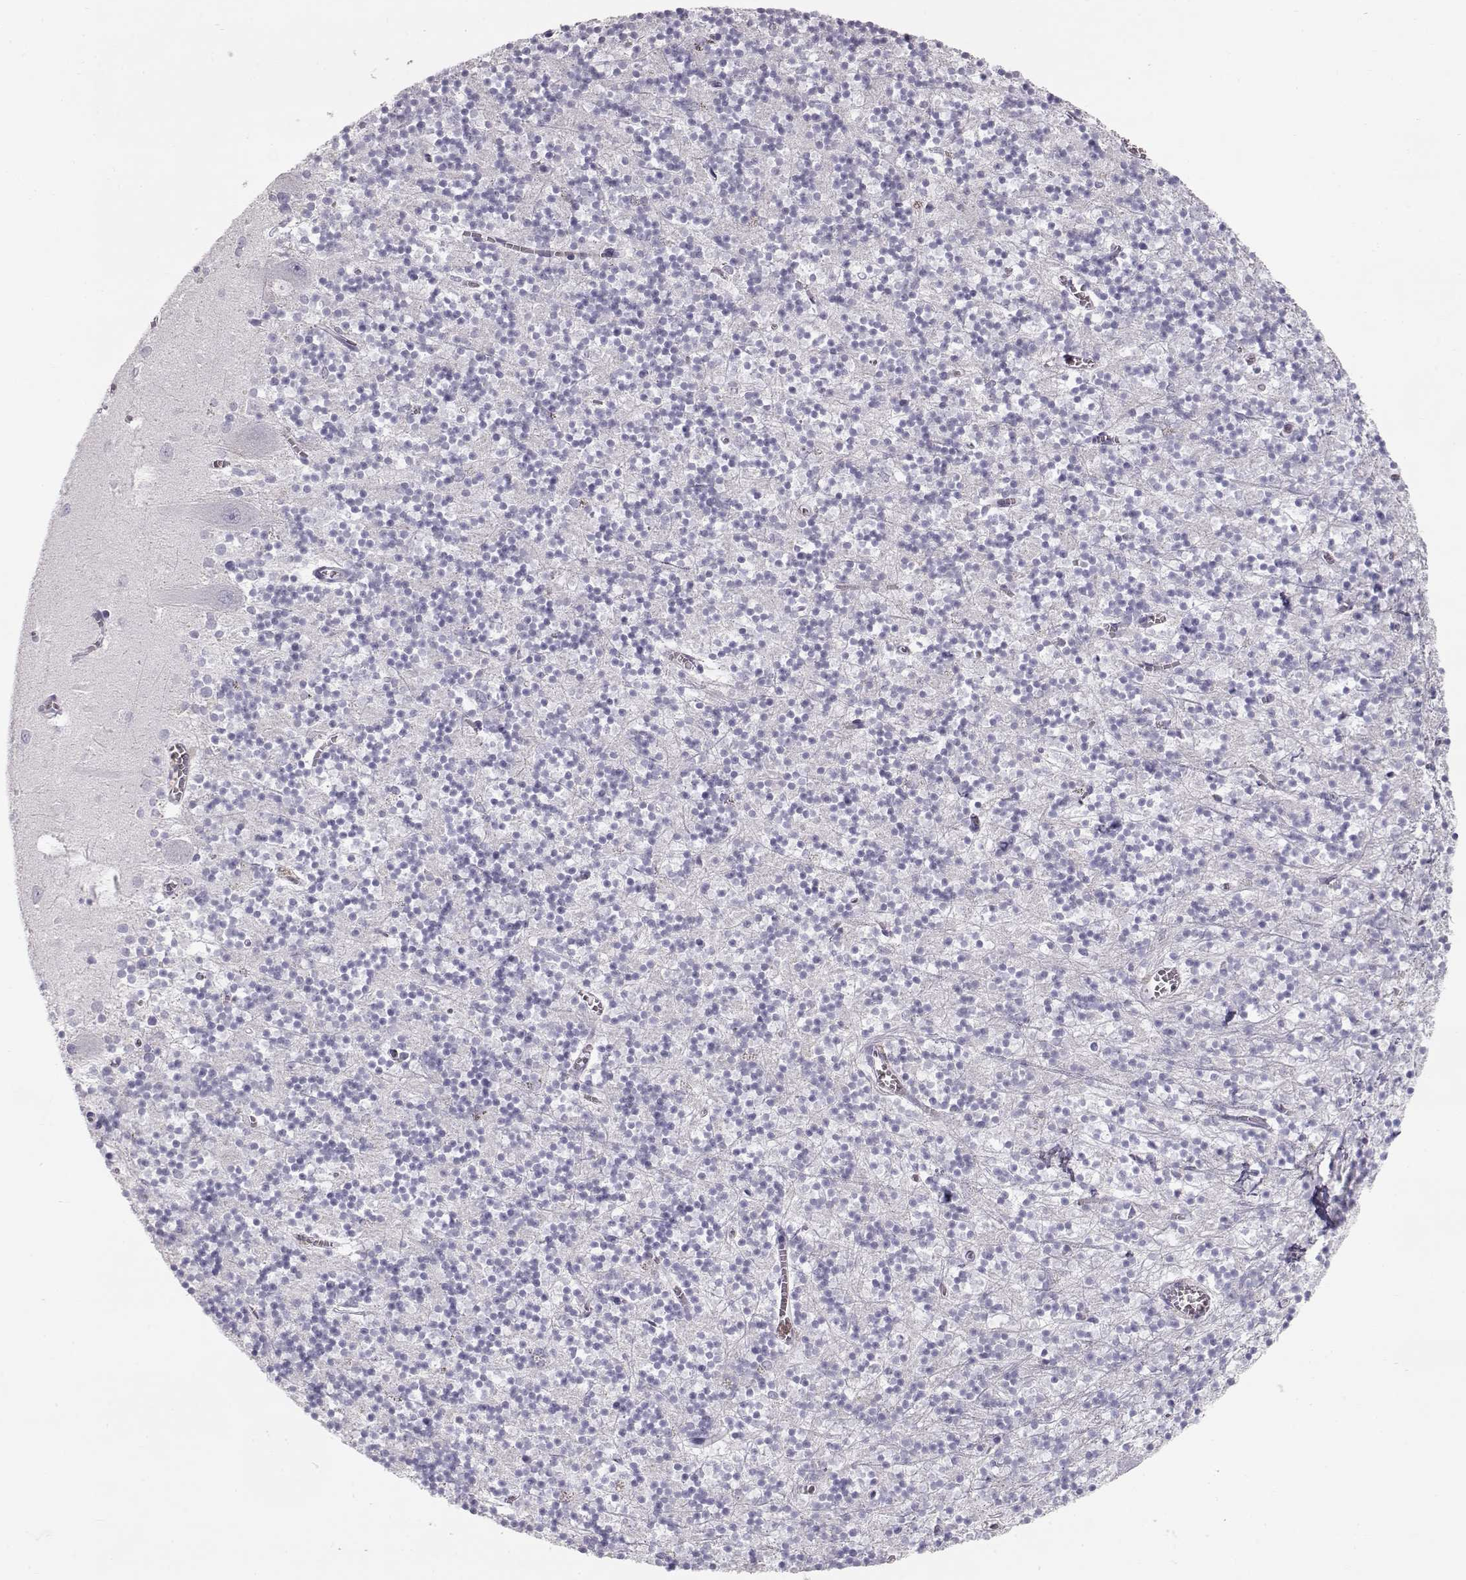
{"staining": {"intensity": "negative", "quantity": "none", "location": "none"}, "tissue": "cerebellum", "cell_type": "Cells in granular layer", "image_type": "normal", "snomed": [{"axis": "morphology", "description": "Normal tissue, NOS"}, {"axis": "topography", "description": "Cerebellum"}], "caption": "A micrograph of human cerebellum is negative for staining in cells in granular layer. (DAB IHC, high magnification).", "gene": "MIP", "patient": {"sex": "female", "age": 64}}